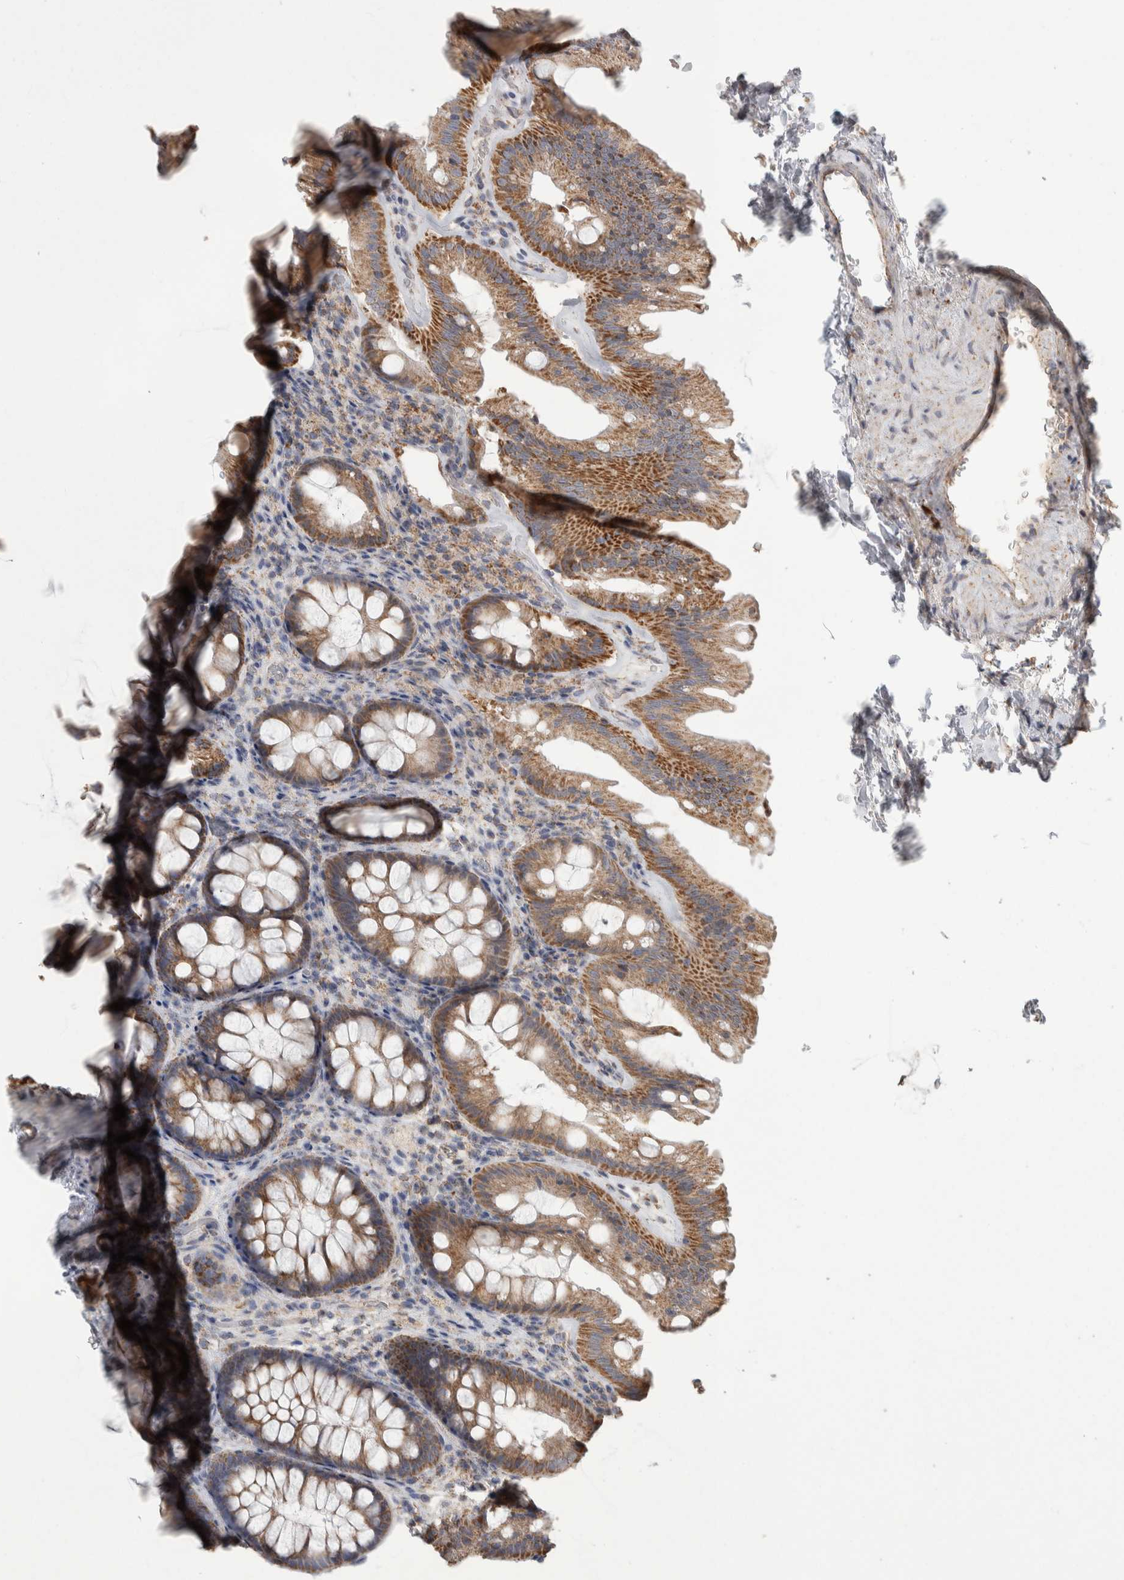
{"staining": {"intensity": "weak", "quantity": "25%-75%", "location": "cytoplasmic/membranous"}, "tissue": "colon", "cell_type": "Endothelial cells", "image_type": "normal", "snomed": [{"axis": "morphology", "description": "Normal tissue, NOS"}, {"axis": "topography", "description": "Colon"}], "caption": "The image reveals immunohistochemical staining of benign colon. There is weak cytoplasmic/membranous expression is appreciated in approximately 25%-75% of endothelial cells.", "gene": "SCO1", "patient": {"sex": "female", "age": 62}}